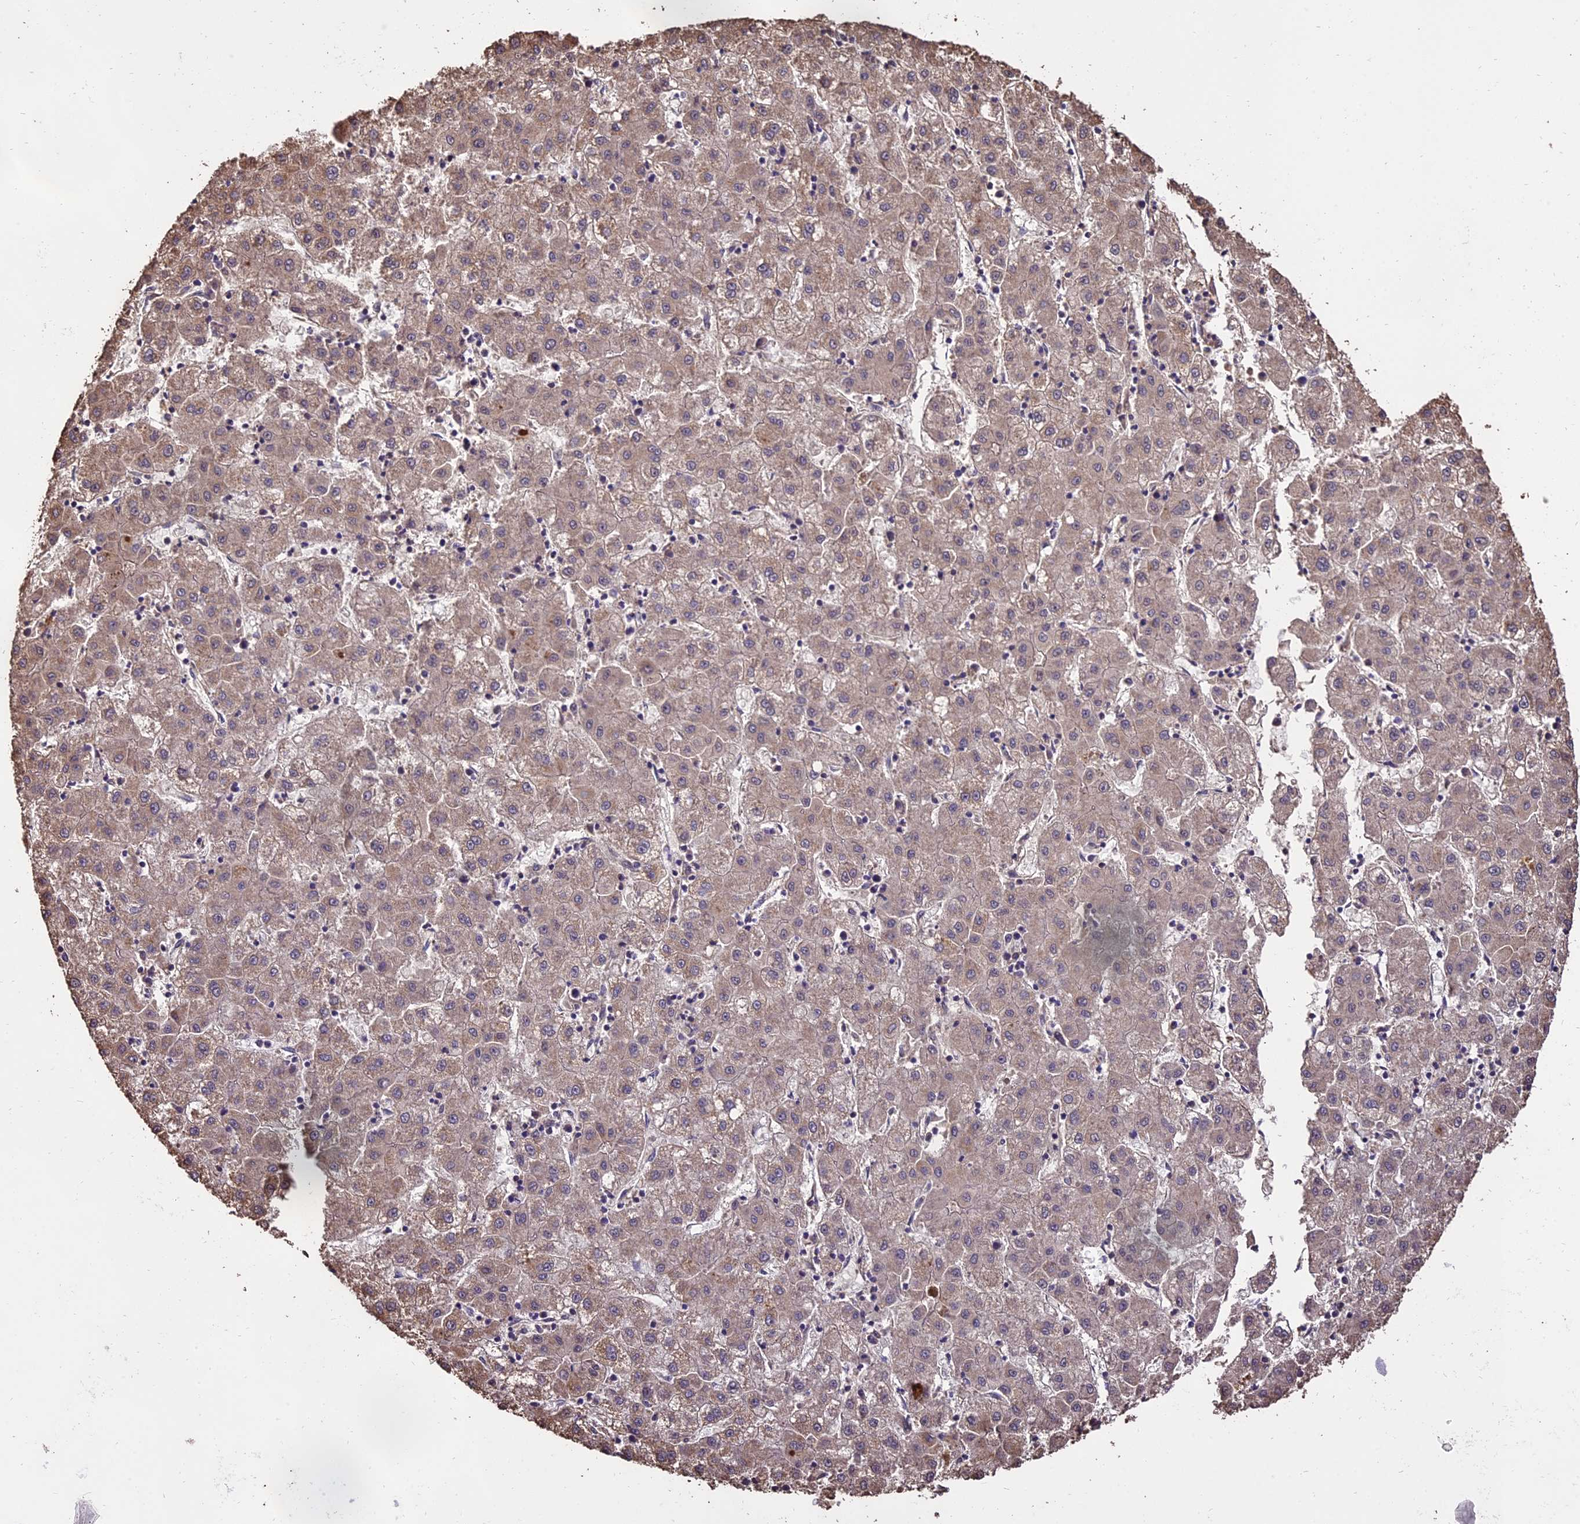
{"staining": {"intensity": "weak", "quantity": "25%-75%", "location": "cytoplasmic/membranous"}, "tissue": "liver cancer", "cell_type": "Tumor cells", "image_type": "cancer", "snomed": [{"axis": "morphology", "description": "Carcinoma, Hepatocellular, NOS"}, {"axis": "topography", "description": "Liver"}], "caption": "High-power microscopy captured an immunohistochemistry (IHC) micrograph of liver cancer (hepatocellular carcinoma), revealing weak cytoplasmic/membranous positivity in about 25%-75% of tumor cells.", "gene": "PGPEP1L", "patient": {"sex": "male", "age": 72}}